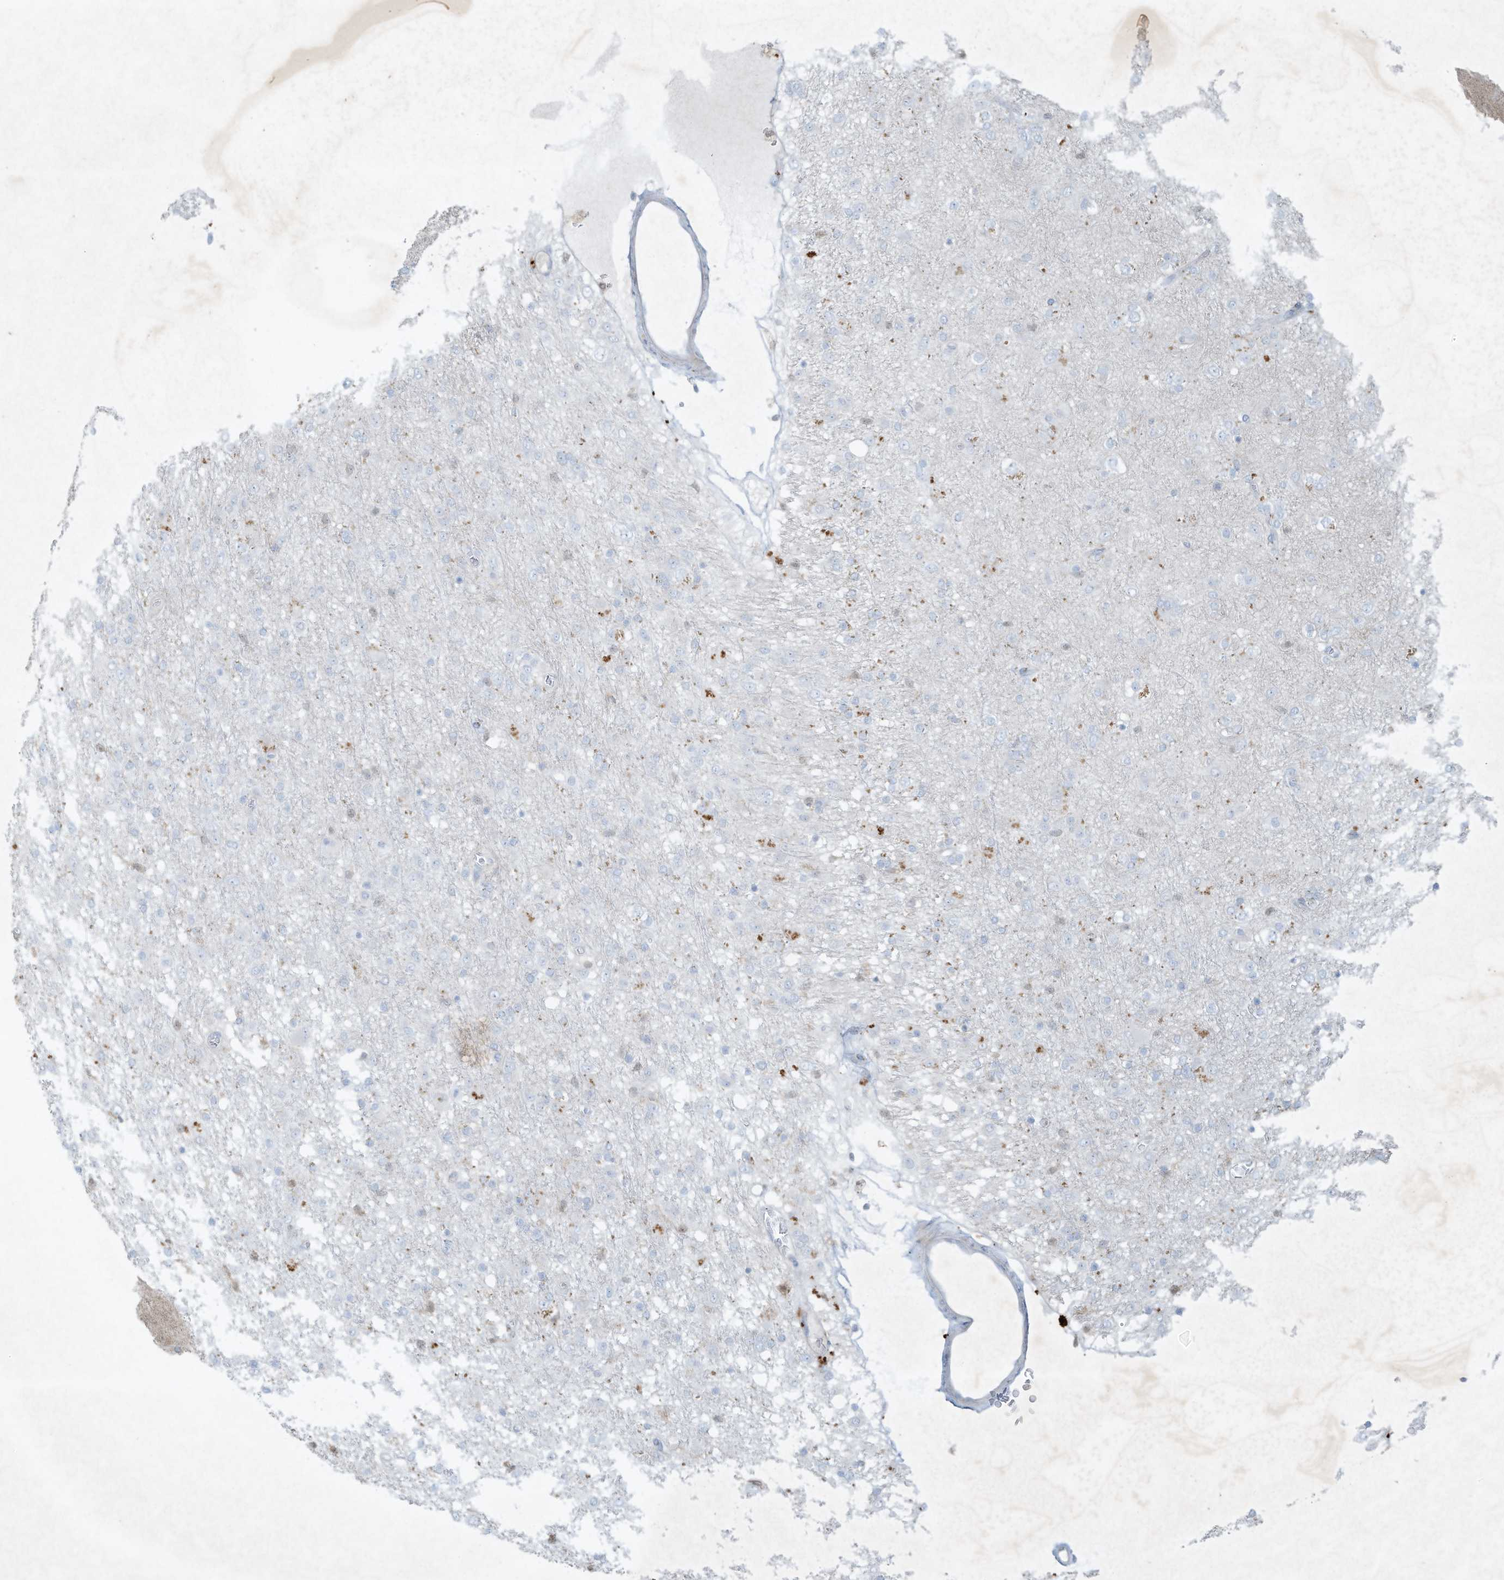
{"staining": {"intensity": "negative", "quantity": "none", "location": "none"}, "tissue": "glioma", "cell_type": "Tumor cells", "image_type": "cancer", "snomed": [{"axis": "morphology", "description": "Glioma, malignant, Low grade"}, {"axis": "topography", "description": "Brain"}], "caption": "The IHC micrograph has no significant staining in tumor cells of glioma tissue. The staining was performed using DAB (3,3'-diaminobenzidine) to visualize the protein expression in brown, while the nuclei were stained in blue with hematoxylin (Magnification: 20x).", "gene": "TUBE1", "patient": {"sex": "male", "age": 65}}